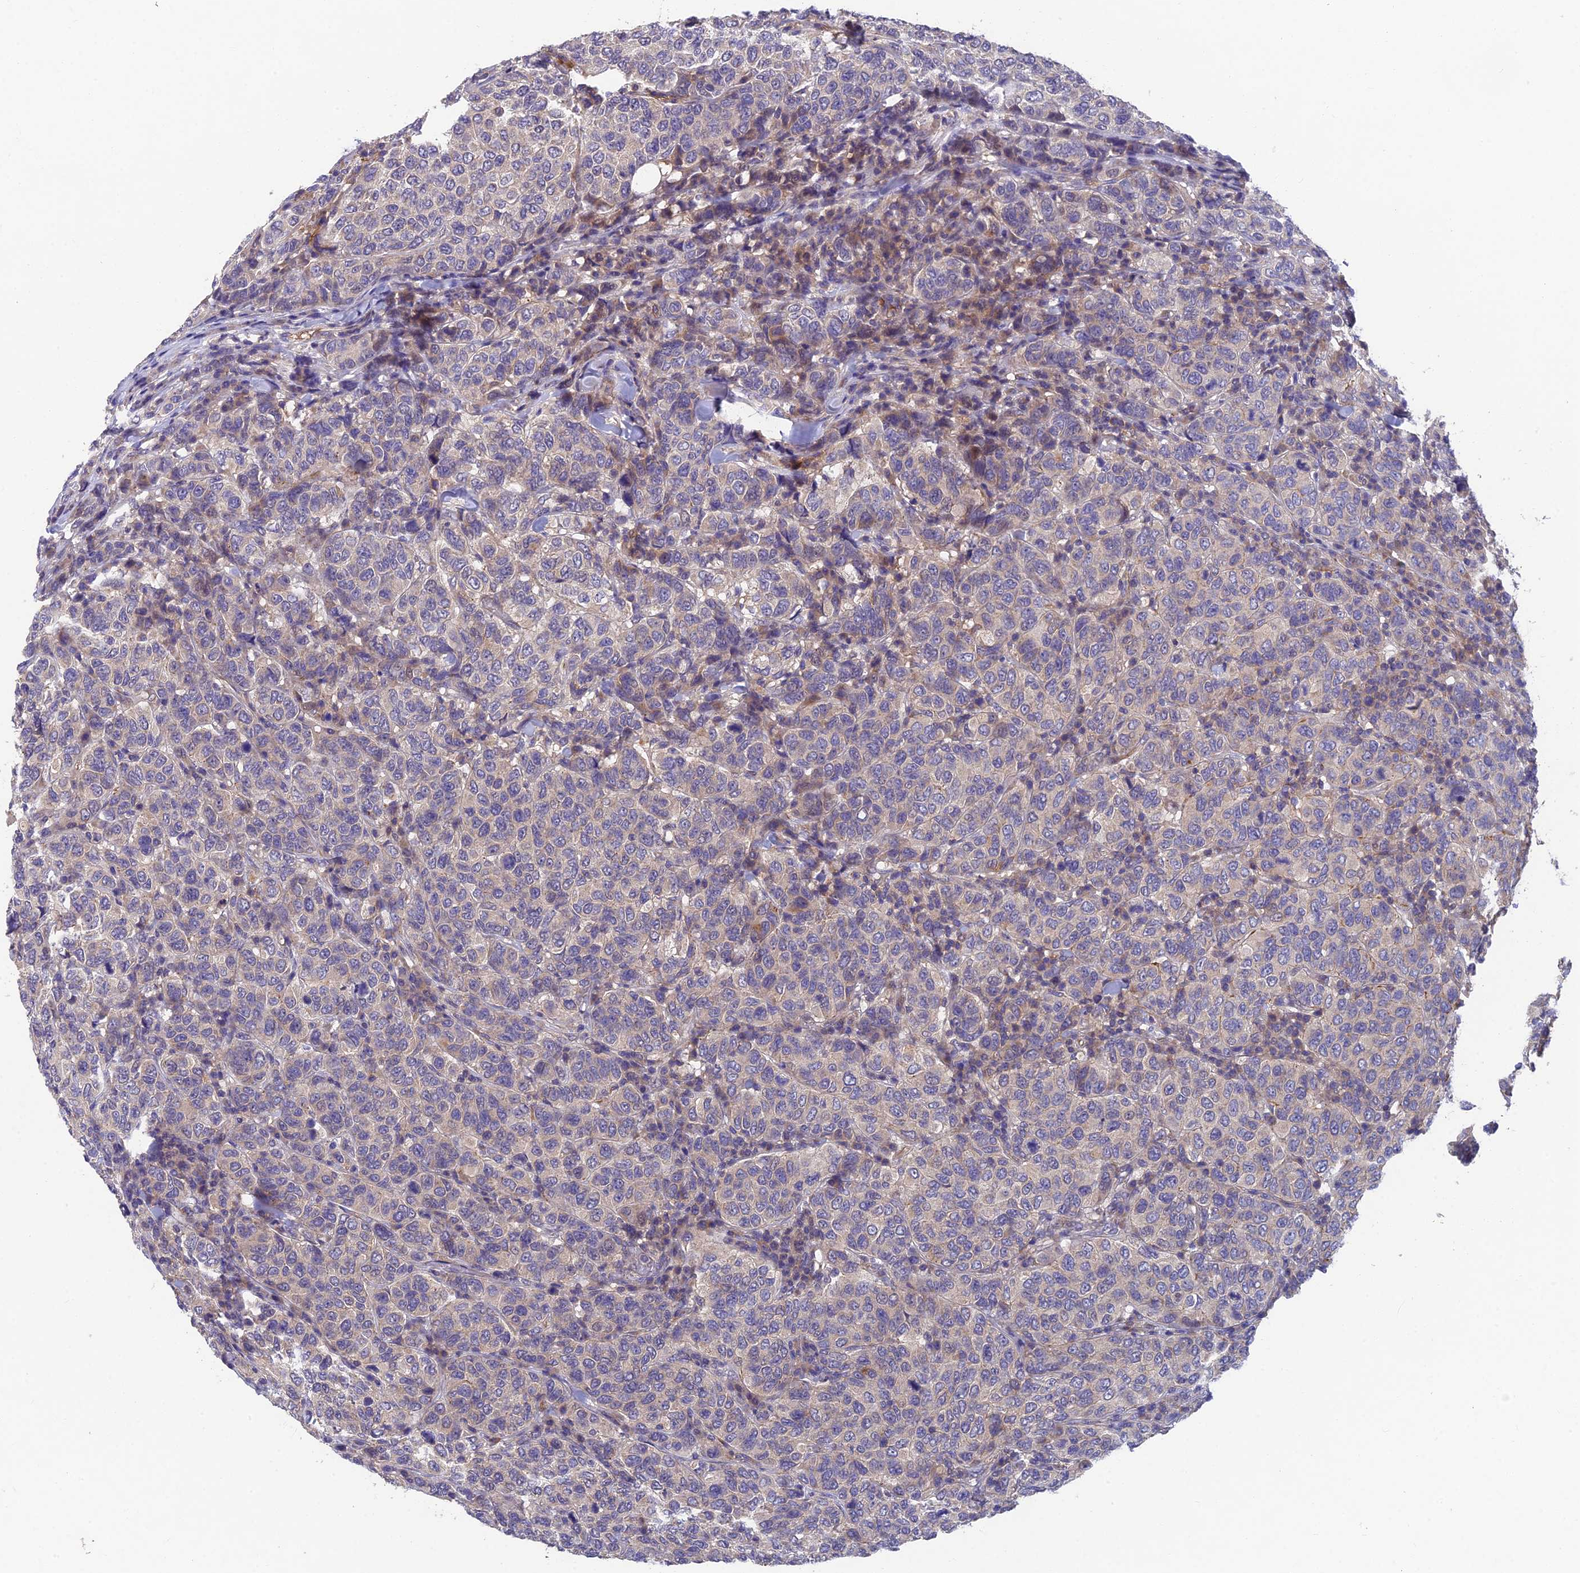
{"staining": {"intensity": "negative", "quantity": "none", "location": "none"}, "tissue": "breast cancer", "cell_type": "Tumor cells", "image_type": "cancer", "snomed": [{"axis": "morphology", "description": "Duct carcinoma"}, {"axis": "topography", "description": "Breast"}], "caption": "An image of human infiltrating ductal carcinoma (breast) is negative for staining in tumor cells.", "gene": "ADAMTS13", "patient": {"sex": "female", "age": 55}}